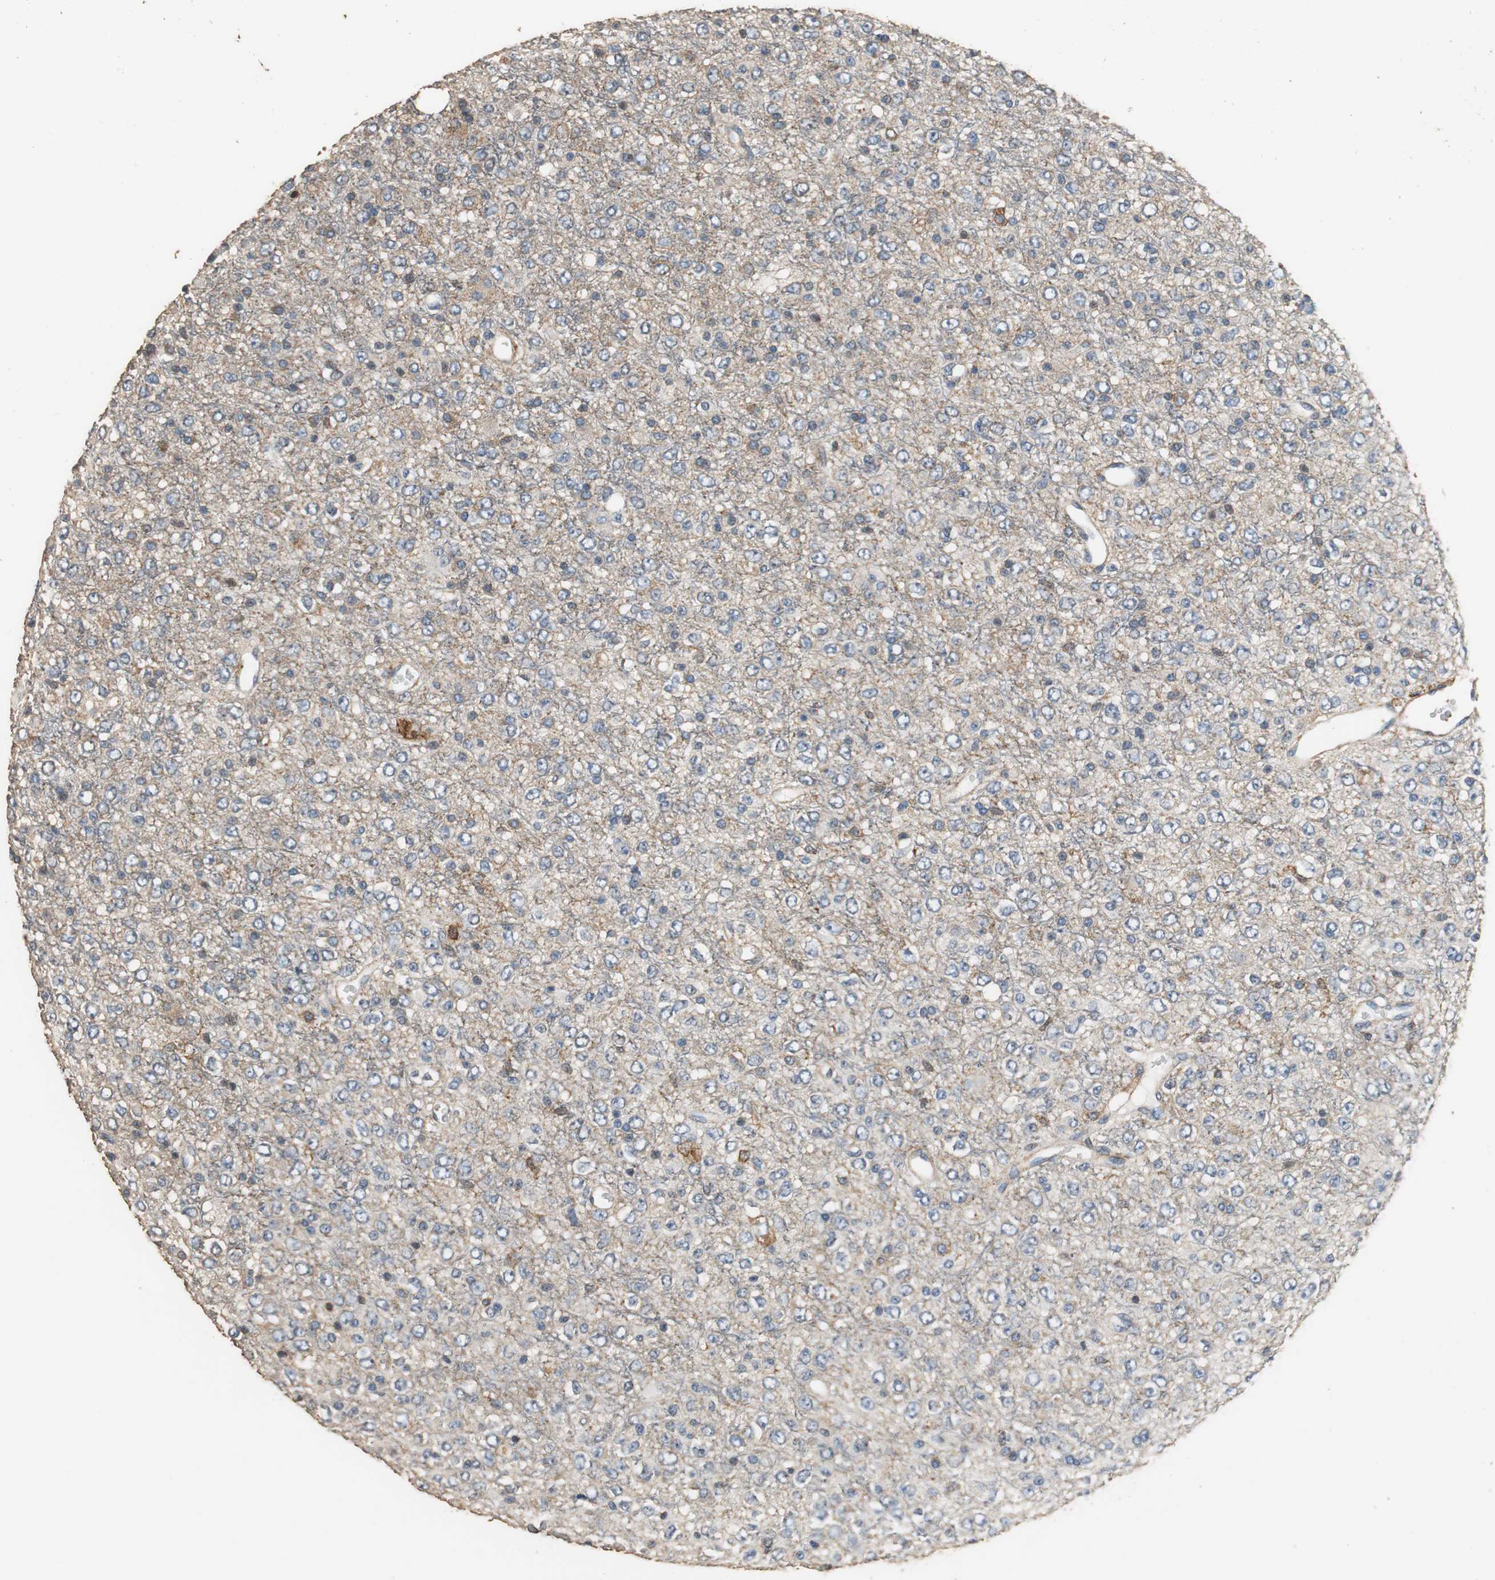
{"staining": {"intensity": "weak", "quantity": "<25%", "location": "cytoplasmic/membranous"}, "tissue": "glioma", "cell_type": "Tumor cells", "image_type": "cancer", "snomed": [{"axis": "morphology", "description": "Glioma, malignant, High grade"}, {"axis": "topography", "description": "pancreas cauda"}], "caption": "Tumor cells are negative for brown protein staining in malignant high-grade glioma.", "gene": "PRKRA", "patient": {"sex": "male", "age": 60}}